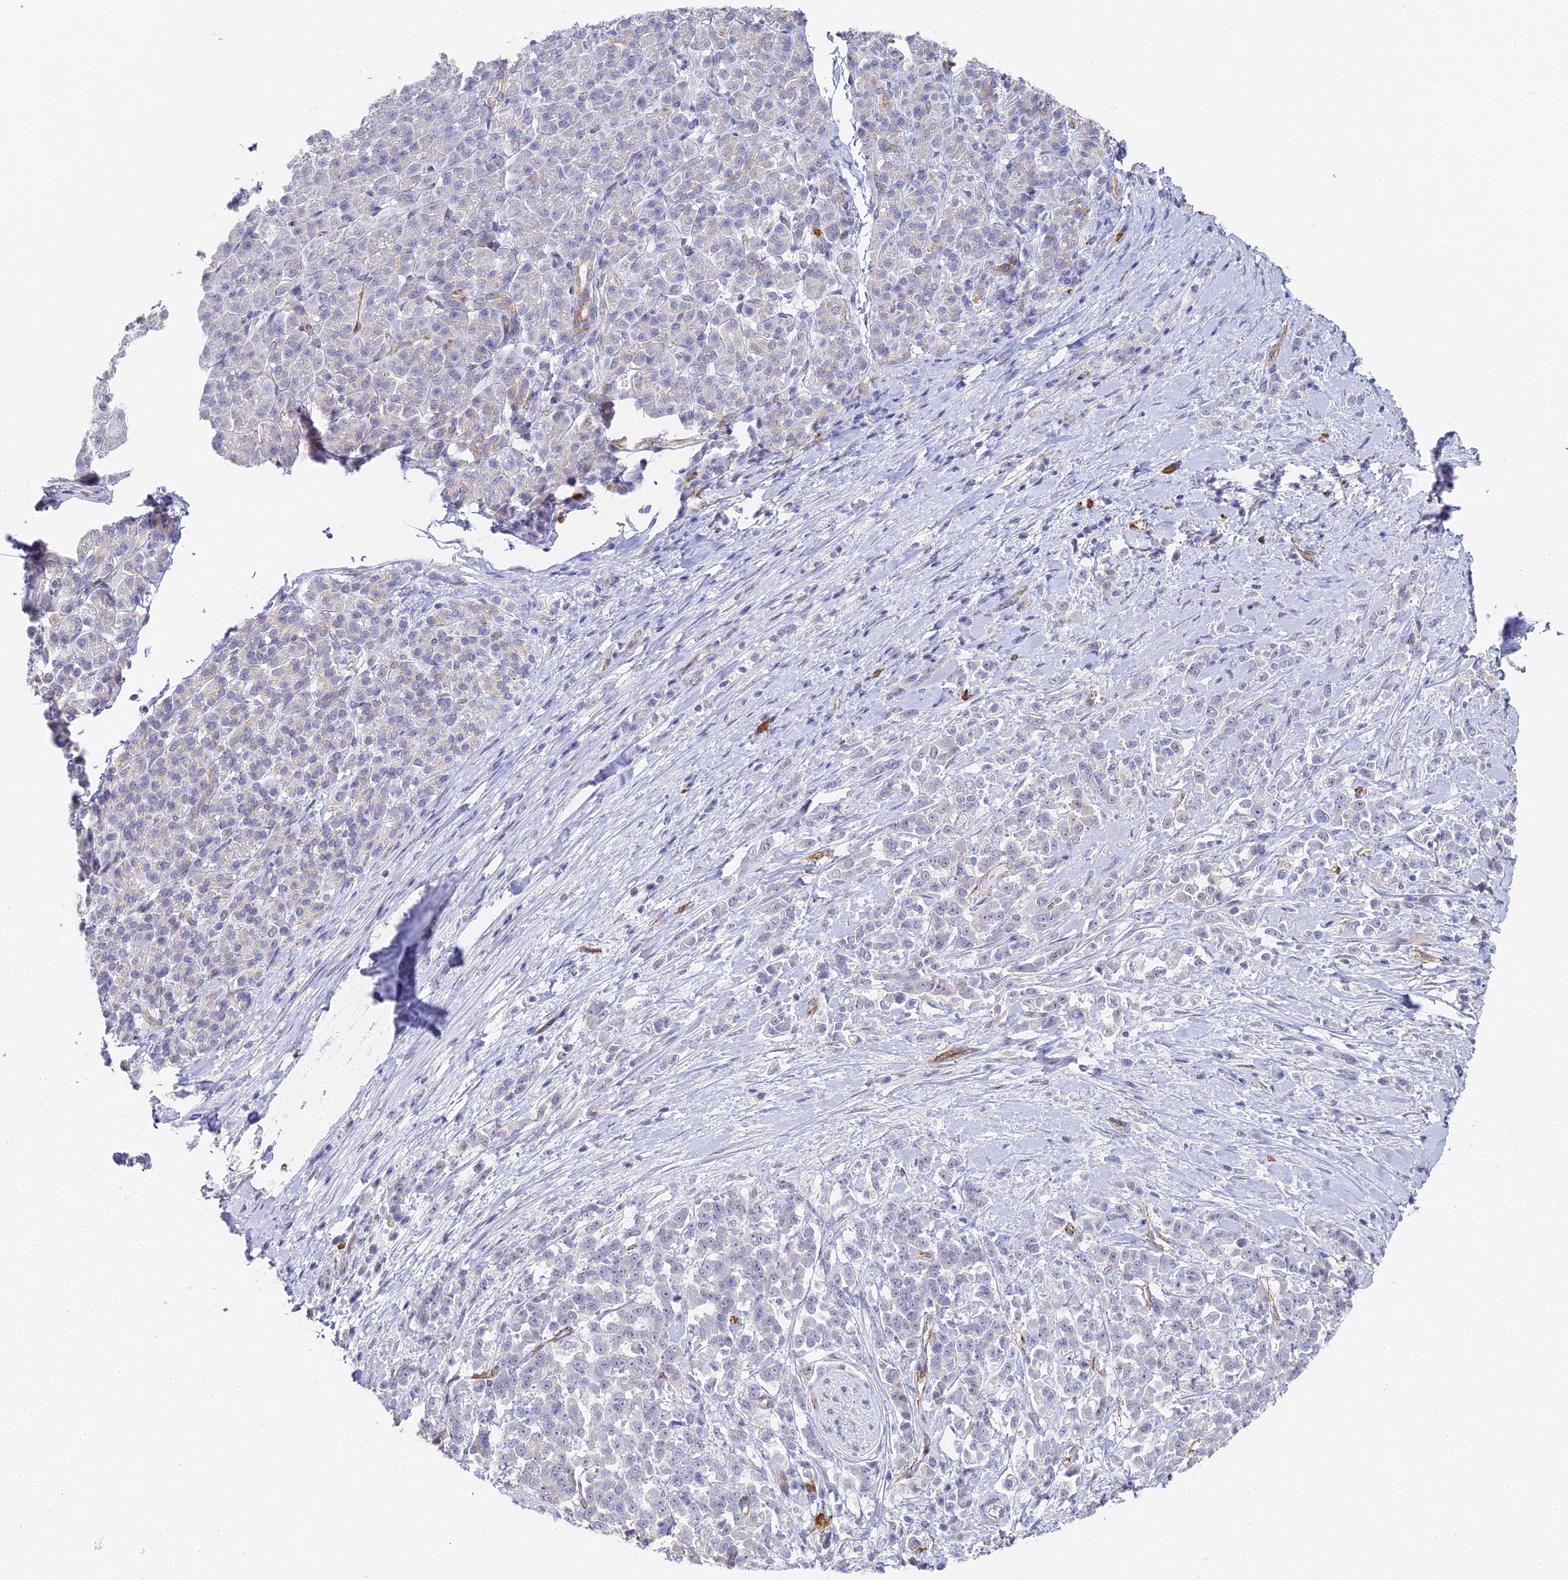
{"staining": {"intensity": "negative", "quantity": "none", "location": "none"}, "tissue": "pancreatic cancer", "cell_type": "Tumor cells", "image_type": "cancer", "snomed": [{"axis": "morphology", "description": "Normal tissue, NOS"}, {"axis": "morphology", "description": "Adenocarcinoma, NOS"}, {"axis": "topography", "description": "Pancreas"}], "caption": "A high-resolution histopathology image shows immunohistochemistry staining of pancreatic cancer (adenocarcinoma), which reveals no significant expression in tumor cells. (DAB immunohistochemistry with hematoxylin counter stain).", "gene": "GJA1", "patient": {"sex": "female", "age": 64}}